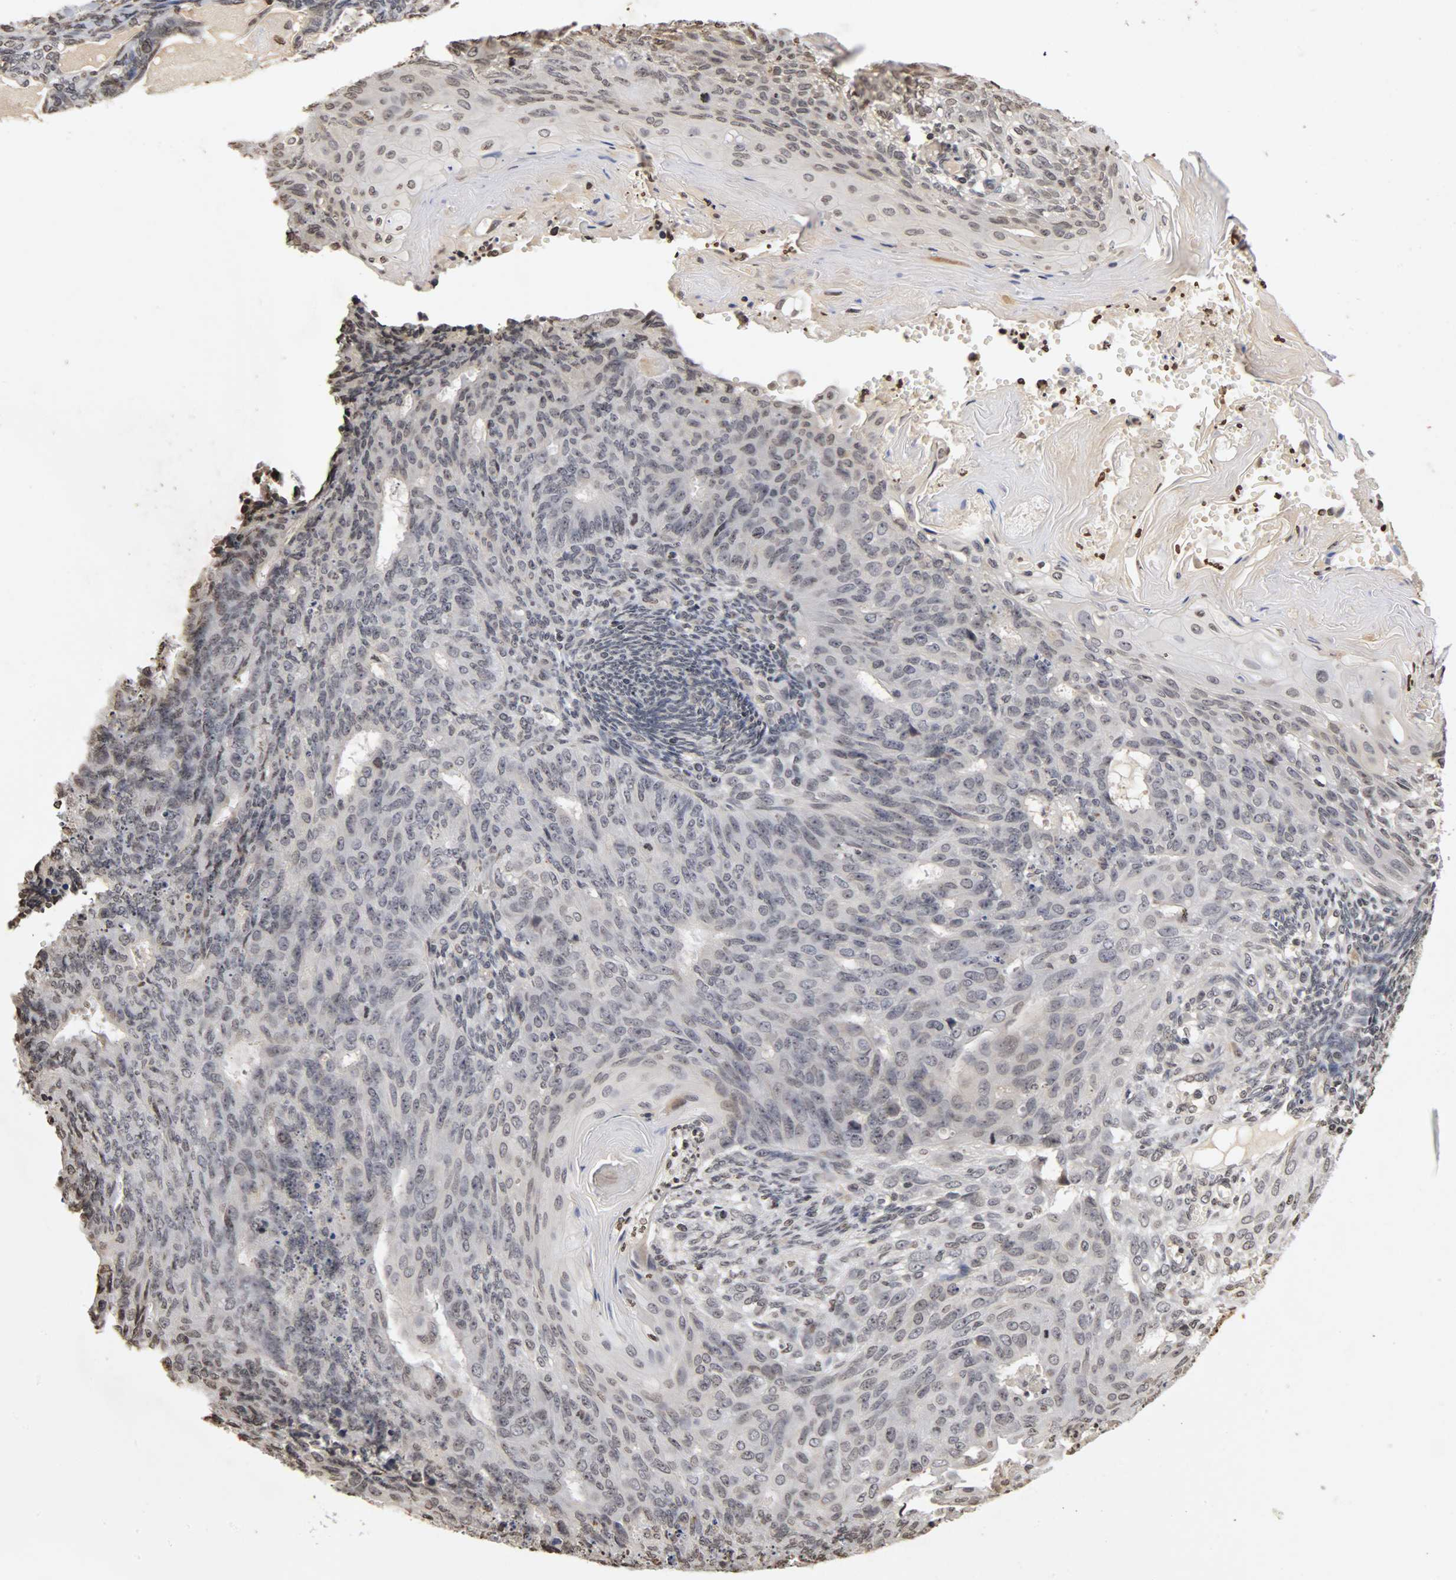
{"staining": {"intensity": "weak", "quantity": "<25%", "location": "nuclear"}, "tissue": "endometrial cancer", "cell_type": "Tumor cells", "image_type": "cancer", "snomed": [{"axis": "morphology", "description": "Neoplasm, malignant, NOS"}, {"axis": "topography", "description": "Endometrium"}], "caption": "Protein analysis of endometrial malignant neoplasm displays no significant staining in tumor cells. The staining was performed using DAB to visualize the protein expression in brown, while the nuclei were stained in blue with hematoxylin (Magnification: 20x).", "gene": "ERCC2", "patient": {"sex": "female", "age": 74}}